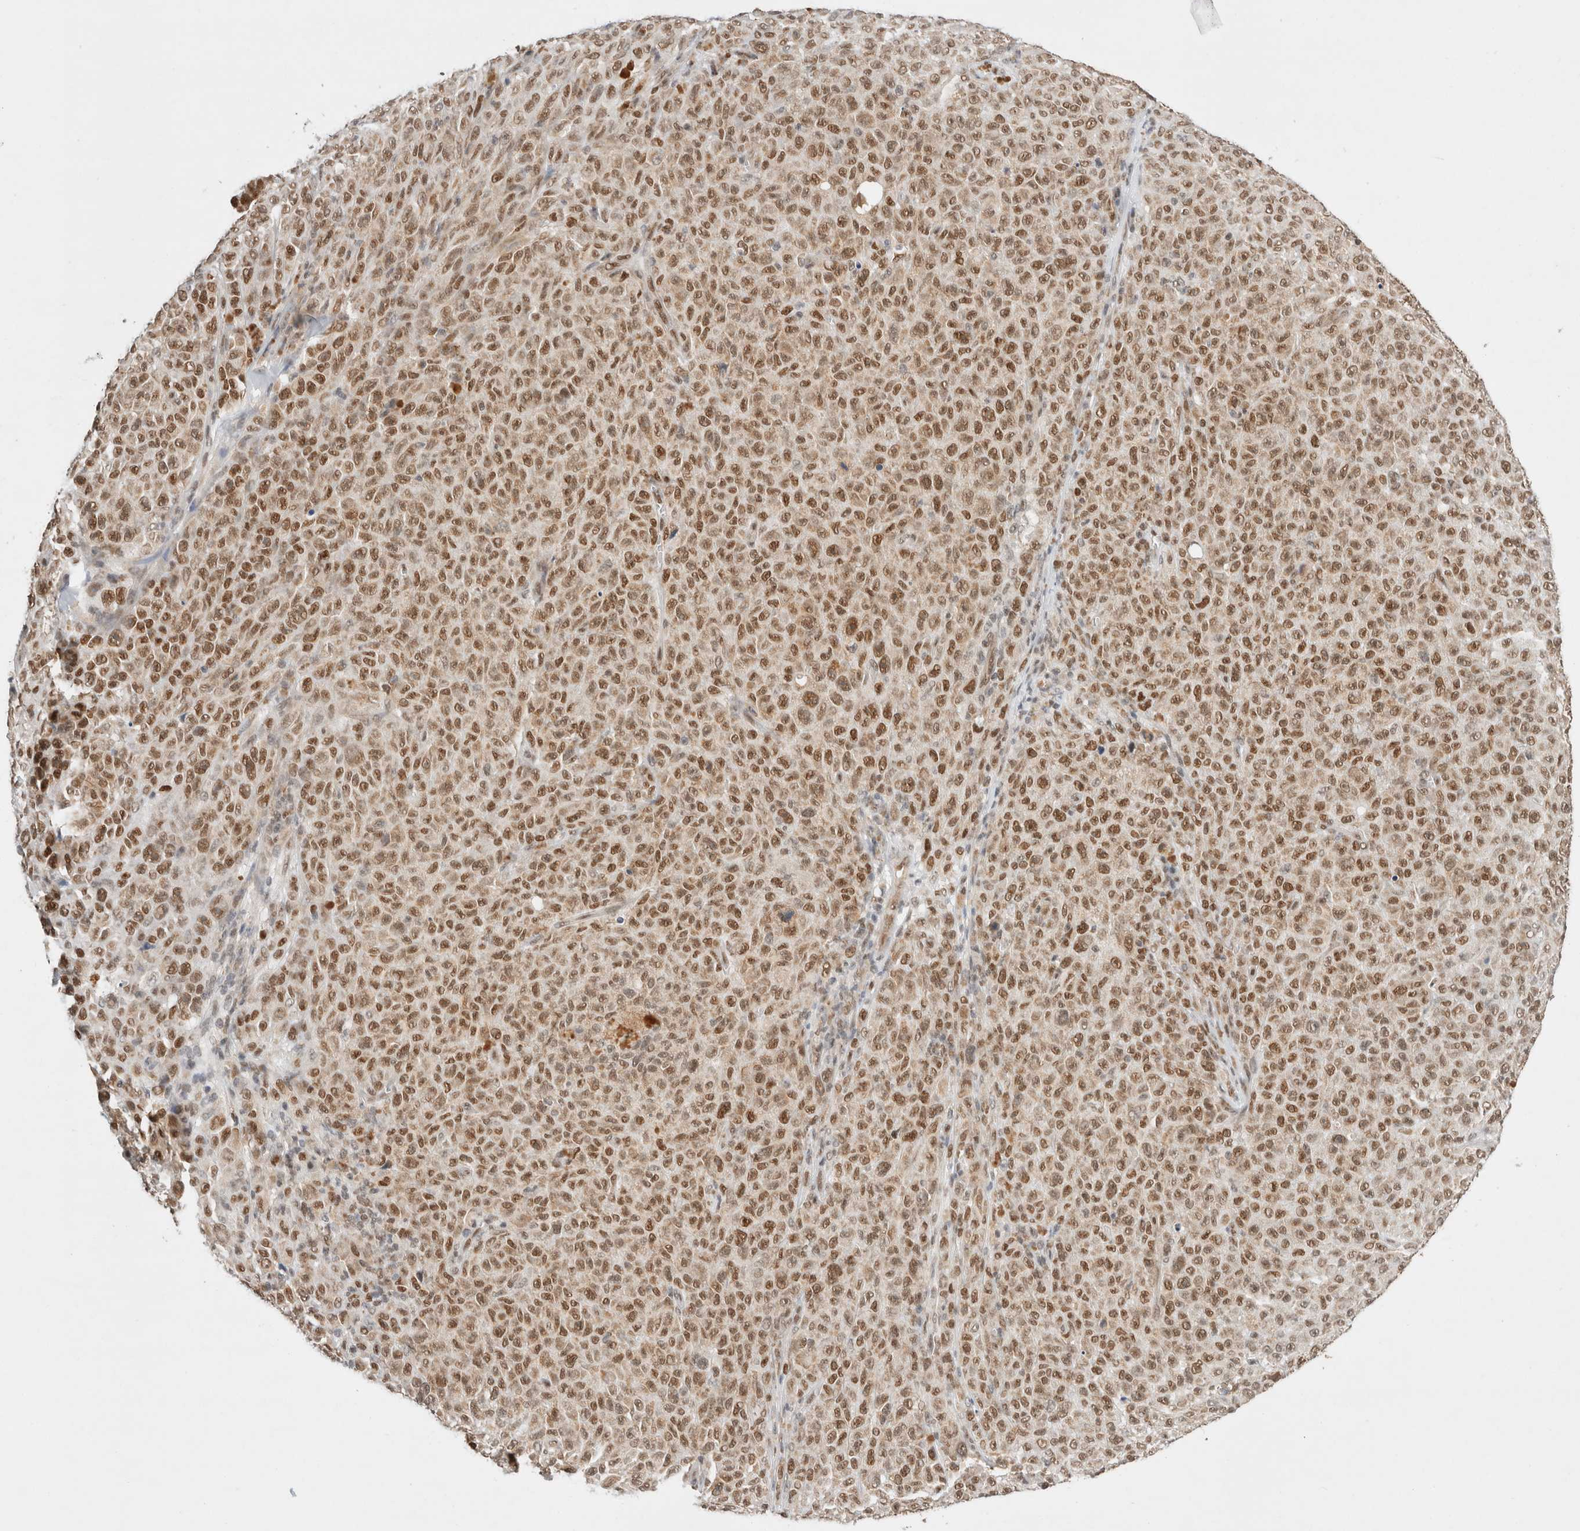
{"staining": {"intensity": "moderate", "quantity": ">75%", "location": "nuclear"}, "tissue": "melanoma", "cell_type": "Tumor cells", "image_type": "cancer", "snomed": [{"axis": "morphology", "description": "Malignant melanoma, NOS"}, {"axis": "topography", "description": "Skin"}], "caption": "IHC (DAB) staining of melanoma reveals moderate nuclear protein expression in about >75% of tumor cells.", "gene": "GTF2I", "patient": {"sex": "female", "age": 82}}